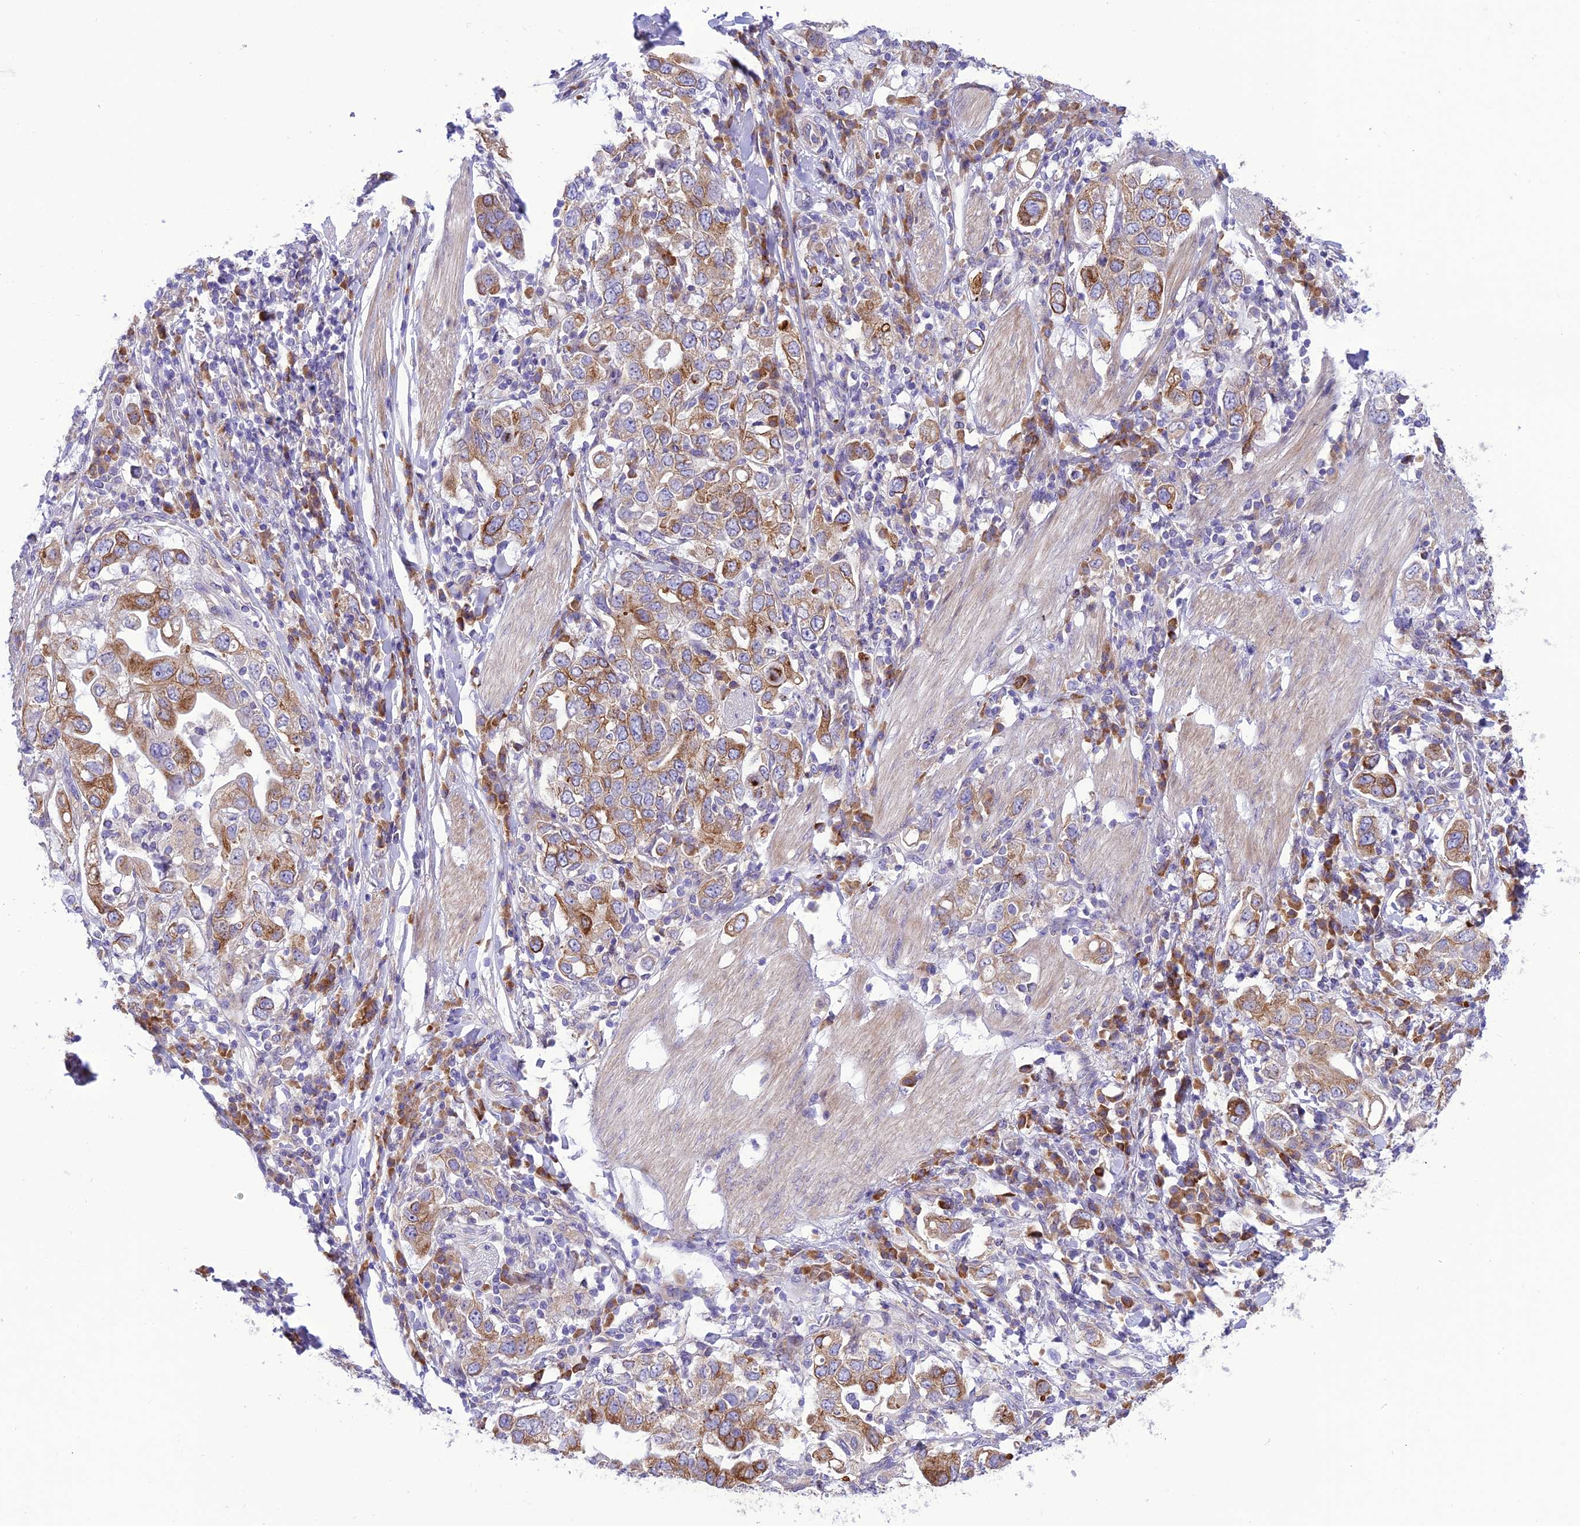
{"staining": {"intensity": "moderate", "quantity": ">75%", "location": "cytoplasmic/membranous"}, "tissue": "stomach cancer", "cell_type": "Tumor cells", "image_type": "cancer", "snomed": [{"axis": "morphology", "description": "Adenocarcinoma, NOS"}, {"axis": "topography", "description": "Stomach, upper"}], "caption": "A high-resolution micrograph shows immunohistochemistry staining of stomach adenocarcinoma, which reveals moderate cytoplasmic/membranous expression in about >75% of tumor cells.", "gene": "JMY", "patient": {"sex": "male", "age": 62}}